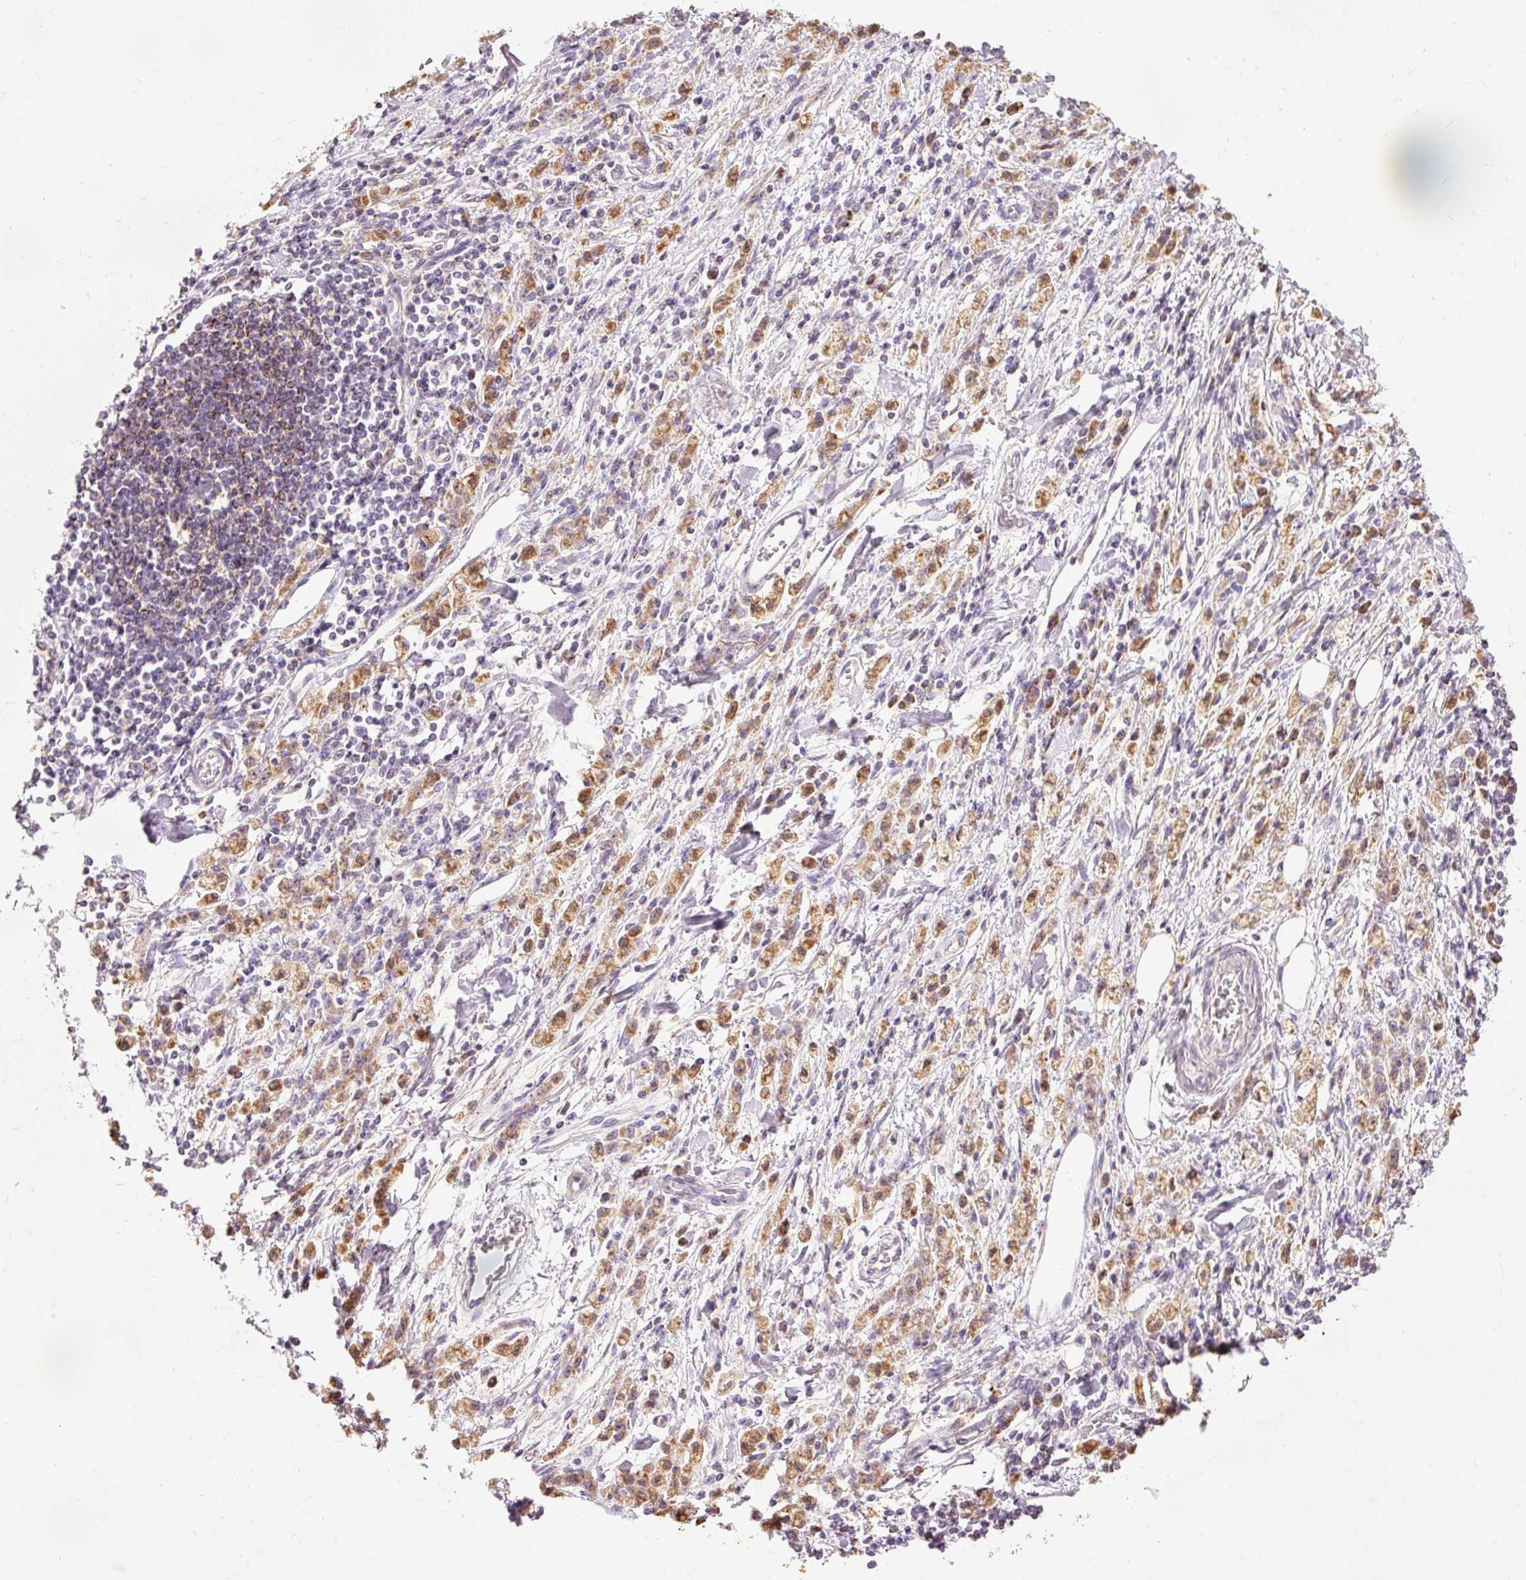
{"staining": {"intensity": "moderate", "quantity": ">75%", "location": "cytoplasmic/membranous"}, "tissue": "stomach cancer", "cell_type": "Tumor cells", "image_type": "cancer", "snomed": [{"axis": "morphology", "description": "Adenocarcinoma, NOS"}, {"axis": "topography", "description": "Stomach"}], "caption": "A high-resolution photomicrograph shows immunohistochemistry staining of stomach cancer (adenocarcinoma), which shows moderate cytoplasmic/membranous staining in about >75% of tumor cells.", "gene": "PRDX5", "patient": {"sex": "male", "age": 77}}